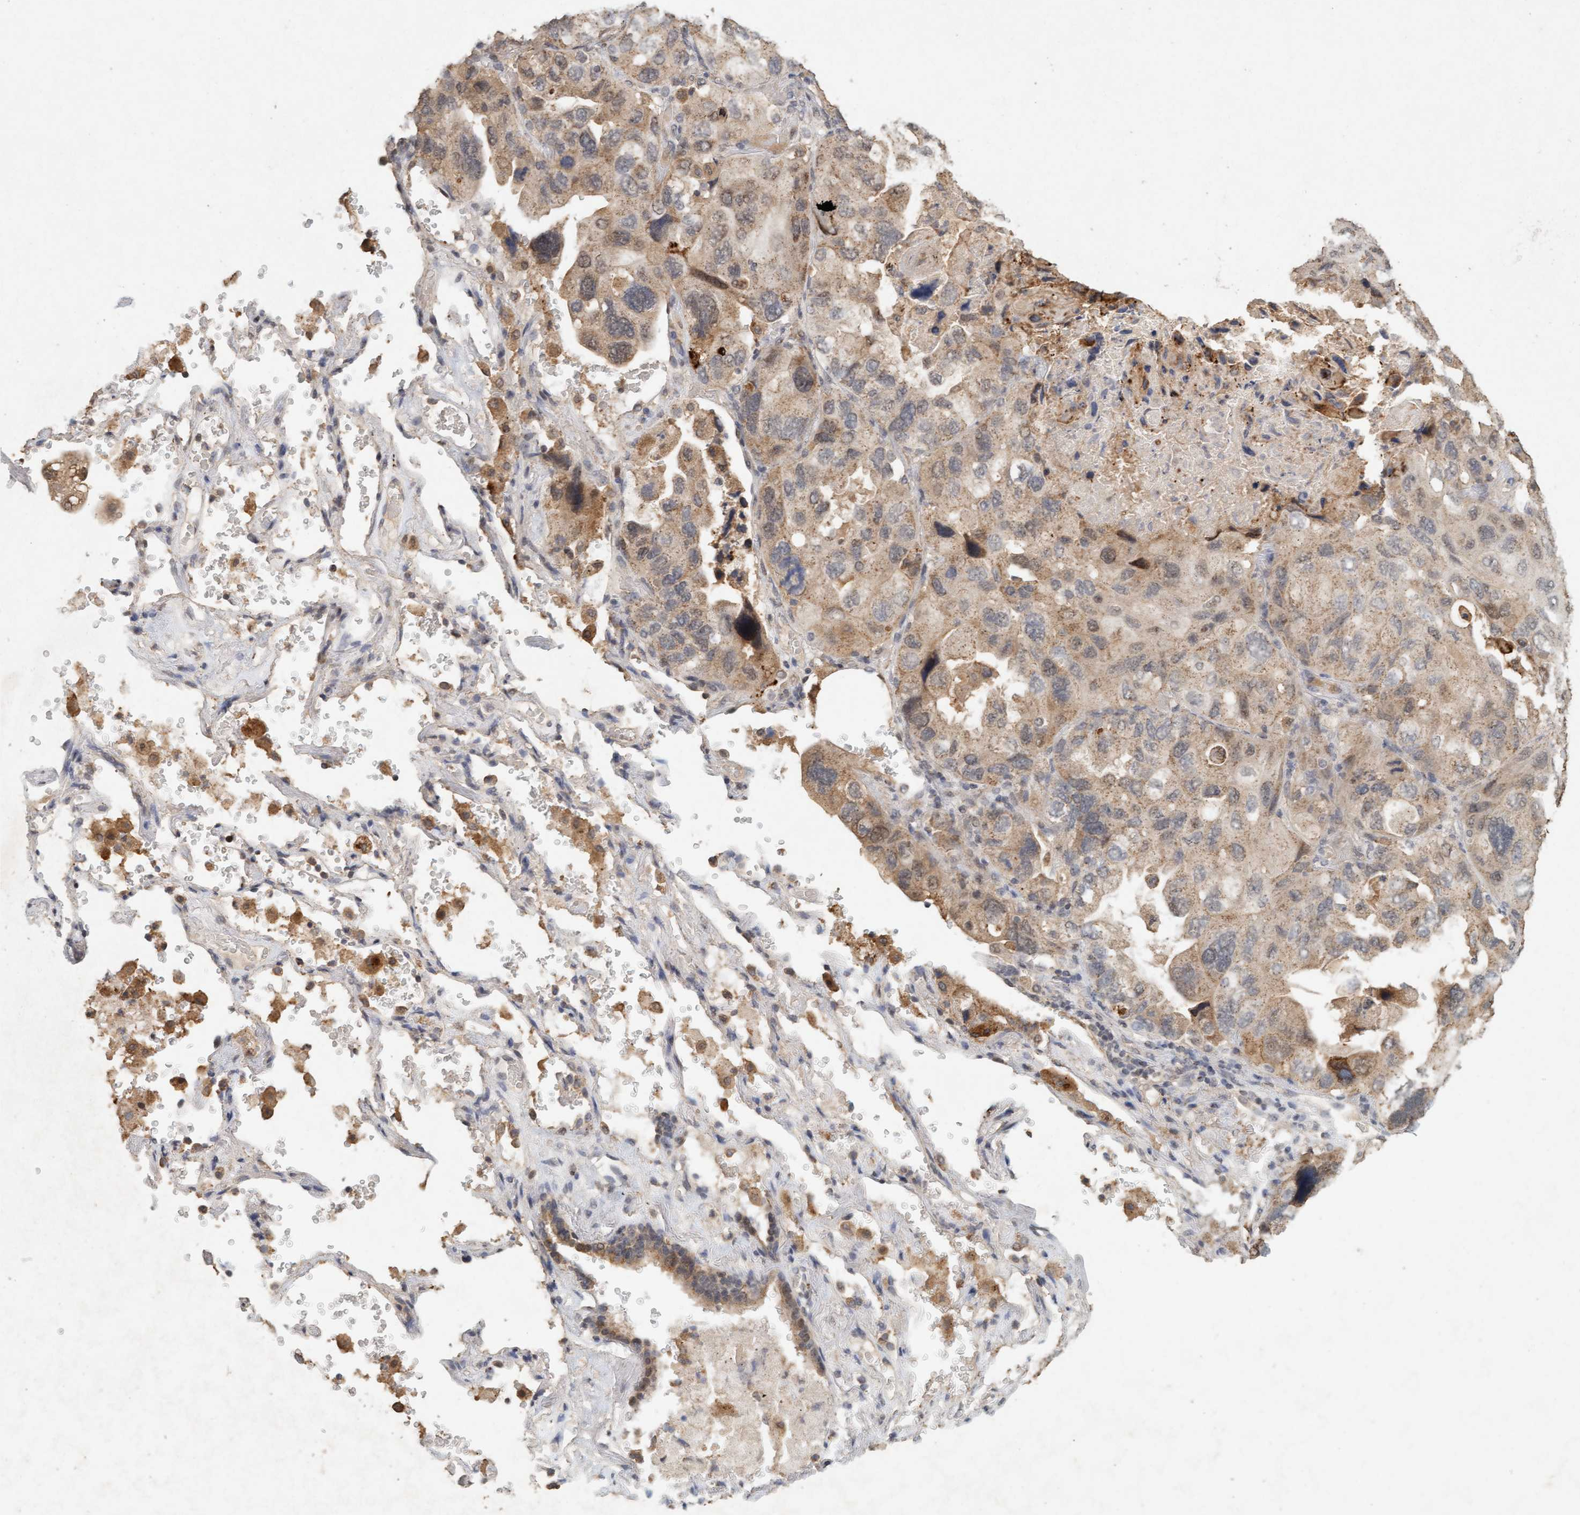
{"staining": {"intensity": "weak", "quantity": ">75%", "location": "cytoplasmic/membranous"}, "tissue": "lung cancer", "cell_type": "Tumor cells", "image_type": "cancer", "snomed": [{"axis": "morphology", "description": "Squamous cell carcinoma, NOS"}, {"axis": "topography", "description": "Lung"}], "caption": "Immunohistochemistry photomicrograph of human squamous cell carcinoma (lung) stained for a protein (brown), which reveals low levels of weak cytoplasmic/membranous staining in about >75% of tumor cells.", "gene": "VSIG8", "patient": {"sex": "female", "age": 73}}